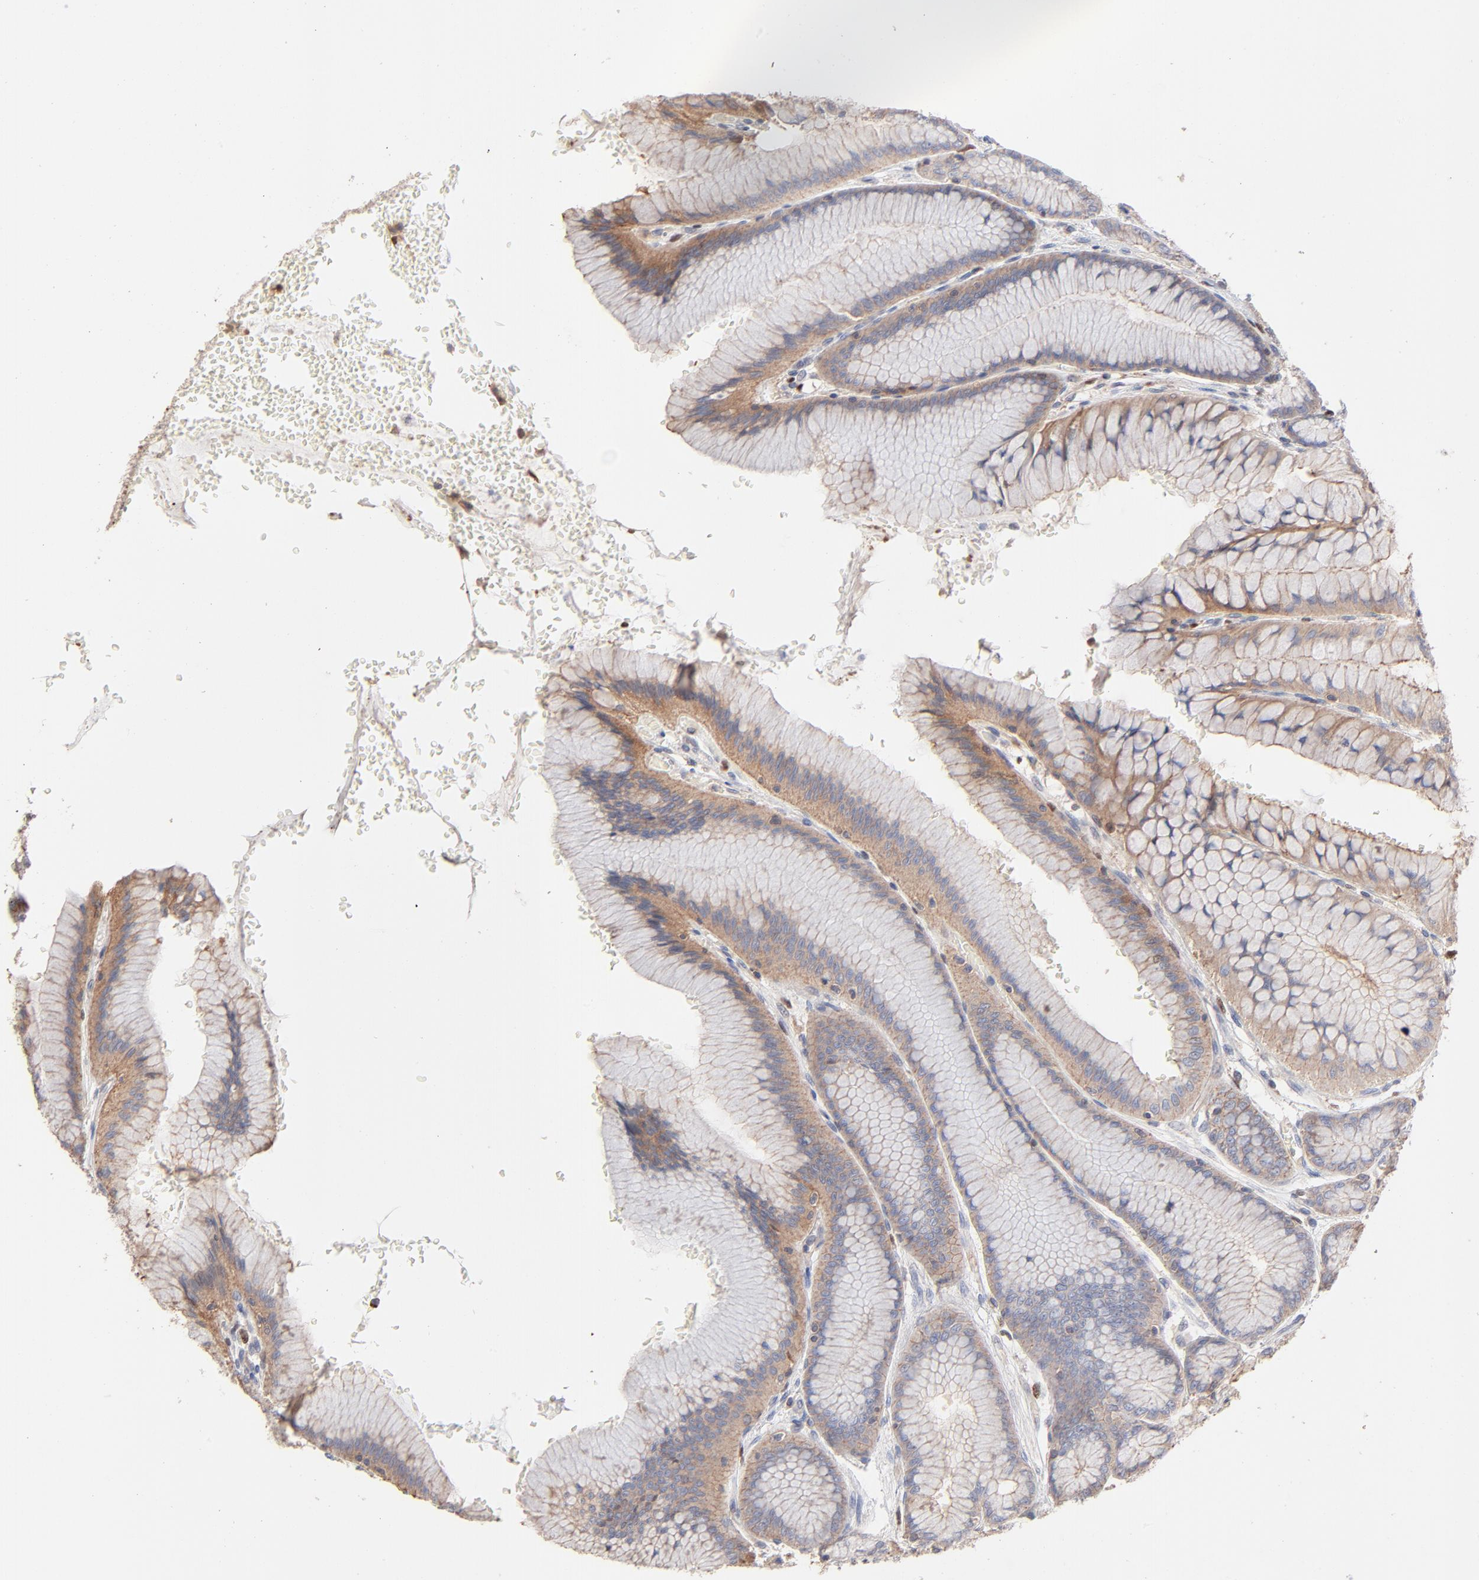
{"staining": {"intensity": "moderate", "quantity": "25%-75%", "location": "cytoplasmic/membranous"}, "tissue": "stomach", "cell_type": "Glandular cells", "image_type": "normal", "snomed": [{"axis": "morphology", "description": "Normal tissue, NOS"}, {"axis": "morphology", "description": "Adenocarcinoma, NOS"}, {"axis": "topography", "description": "Stomach"}, {"axis": "topography", "description": "Stomach, lower"}], "caption": "Immunohistochemistry (DAB (3,3'-diaminobenzidine)) staining of unremarkable stomach reveals moderate cytoplasmic/membranous protein staining in approximately 25%-75% of glandular cells. The staining was performed using DAB, with brown indicating positive protein expression. Nuclei are stained blue with hematoxylin.", "gene": "ARHGEF6", "patient": {"sex": "female", "age": 65}}